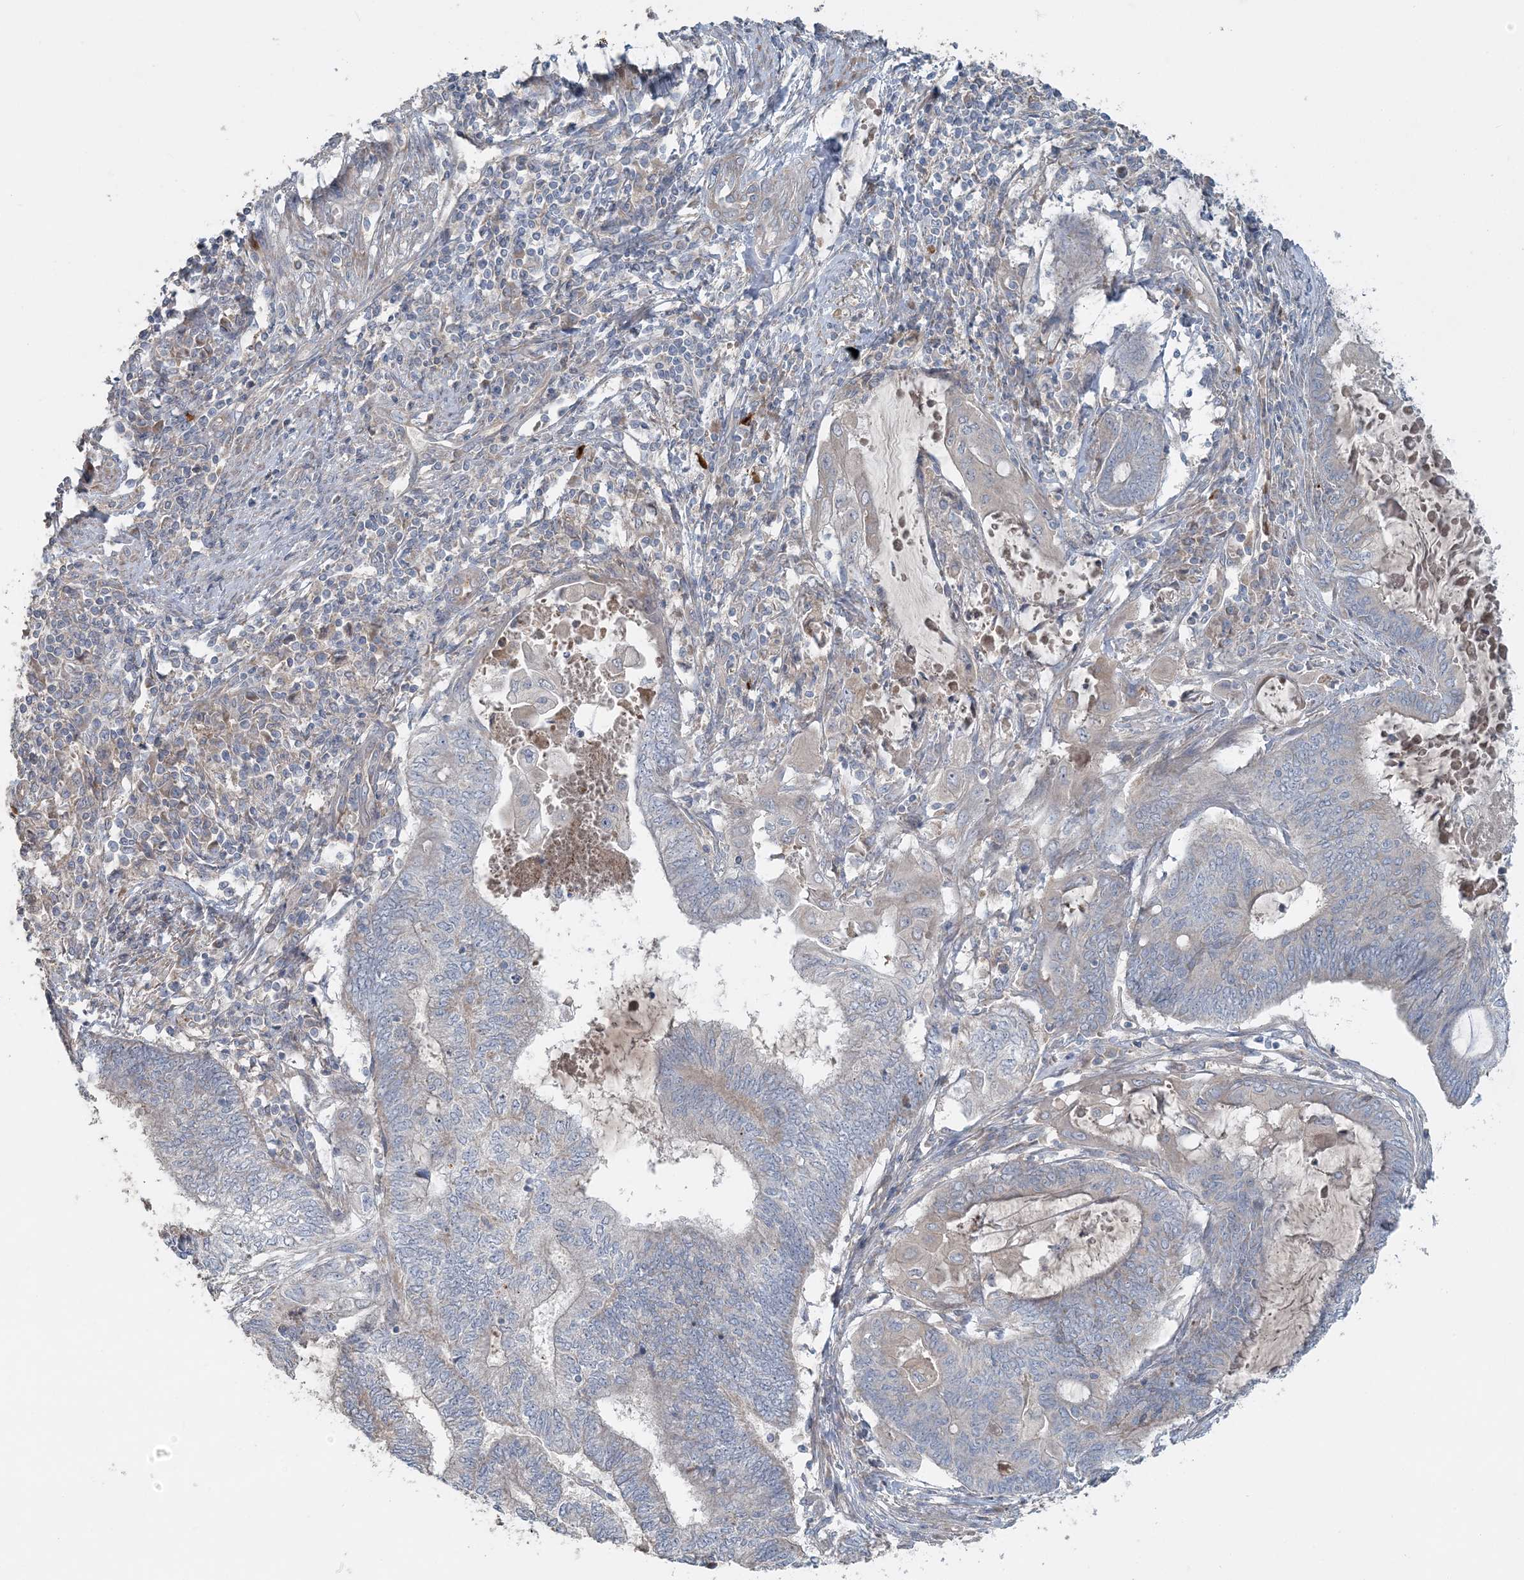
{"staining": {"intensity": "negative", "quantity": "none", "location": "none"}, "tissue": "endometrial cancer", "cell_type": "Tumor cells", "image_type": "cancer", "snomed": [{"axis": "morphology", "description": "Adenocarcinoma, NOS"}, {"axis": "topography", "description": "Uterus"}, {"axis": "topography", "description": "Endometrium"}], "caption": "Immunohistochemistry of human endometrial adenocarcinoma displays no expression in tumor cells.", "gene": "SLC4A10", "patient": {"sex": "female", "age": 70}}